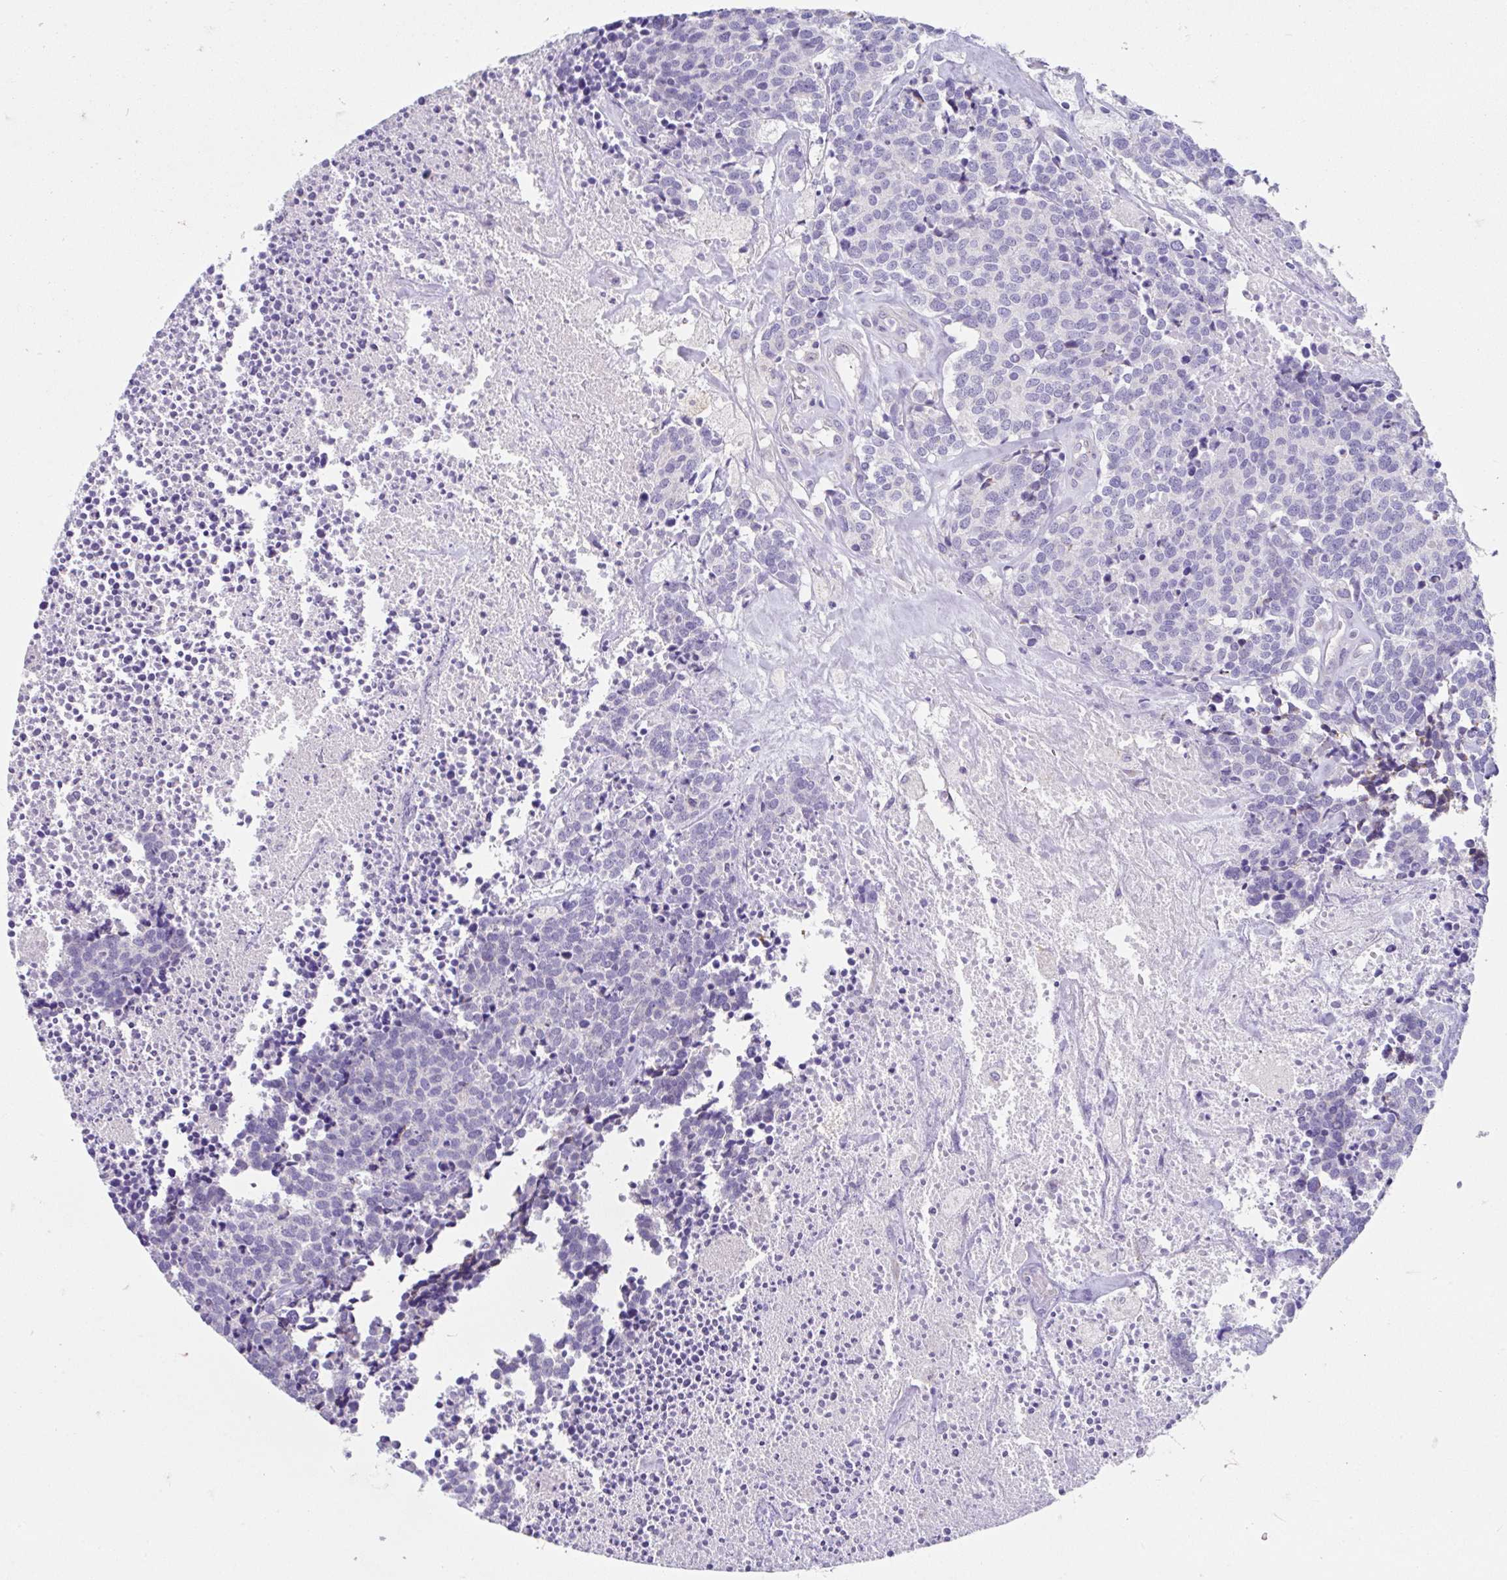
{"staining": {"intensity": "negative", "quantity": "none", "location": "none"}, "tissue": "carcinoid", "cell_type": "Tumor cells", "image_type": "cancer", "snomed": [{"axis": "morphology", "description": "Carcinoid, malignant, NOS"}, {"axis": "topography", "description": "Skin"}], "caption": "Micrograph shows no protein expression in tumor cells of carcinoid (malignant) tissue.", "gene": "CCSAP", "patient": {"sex": "female", "age": 79}}